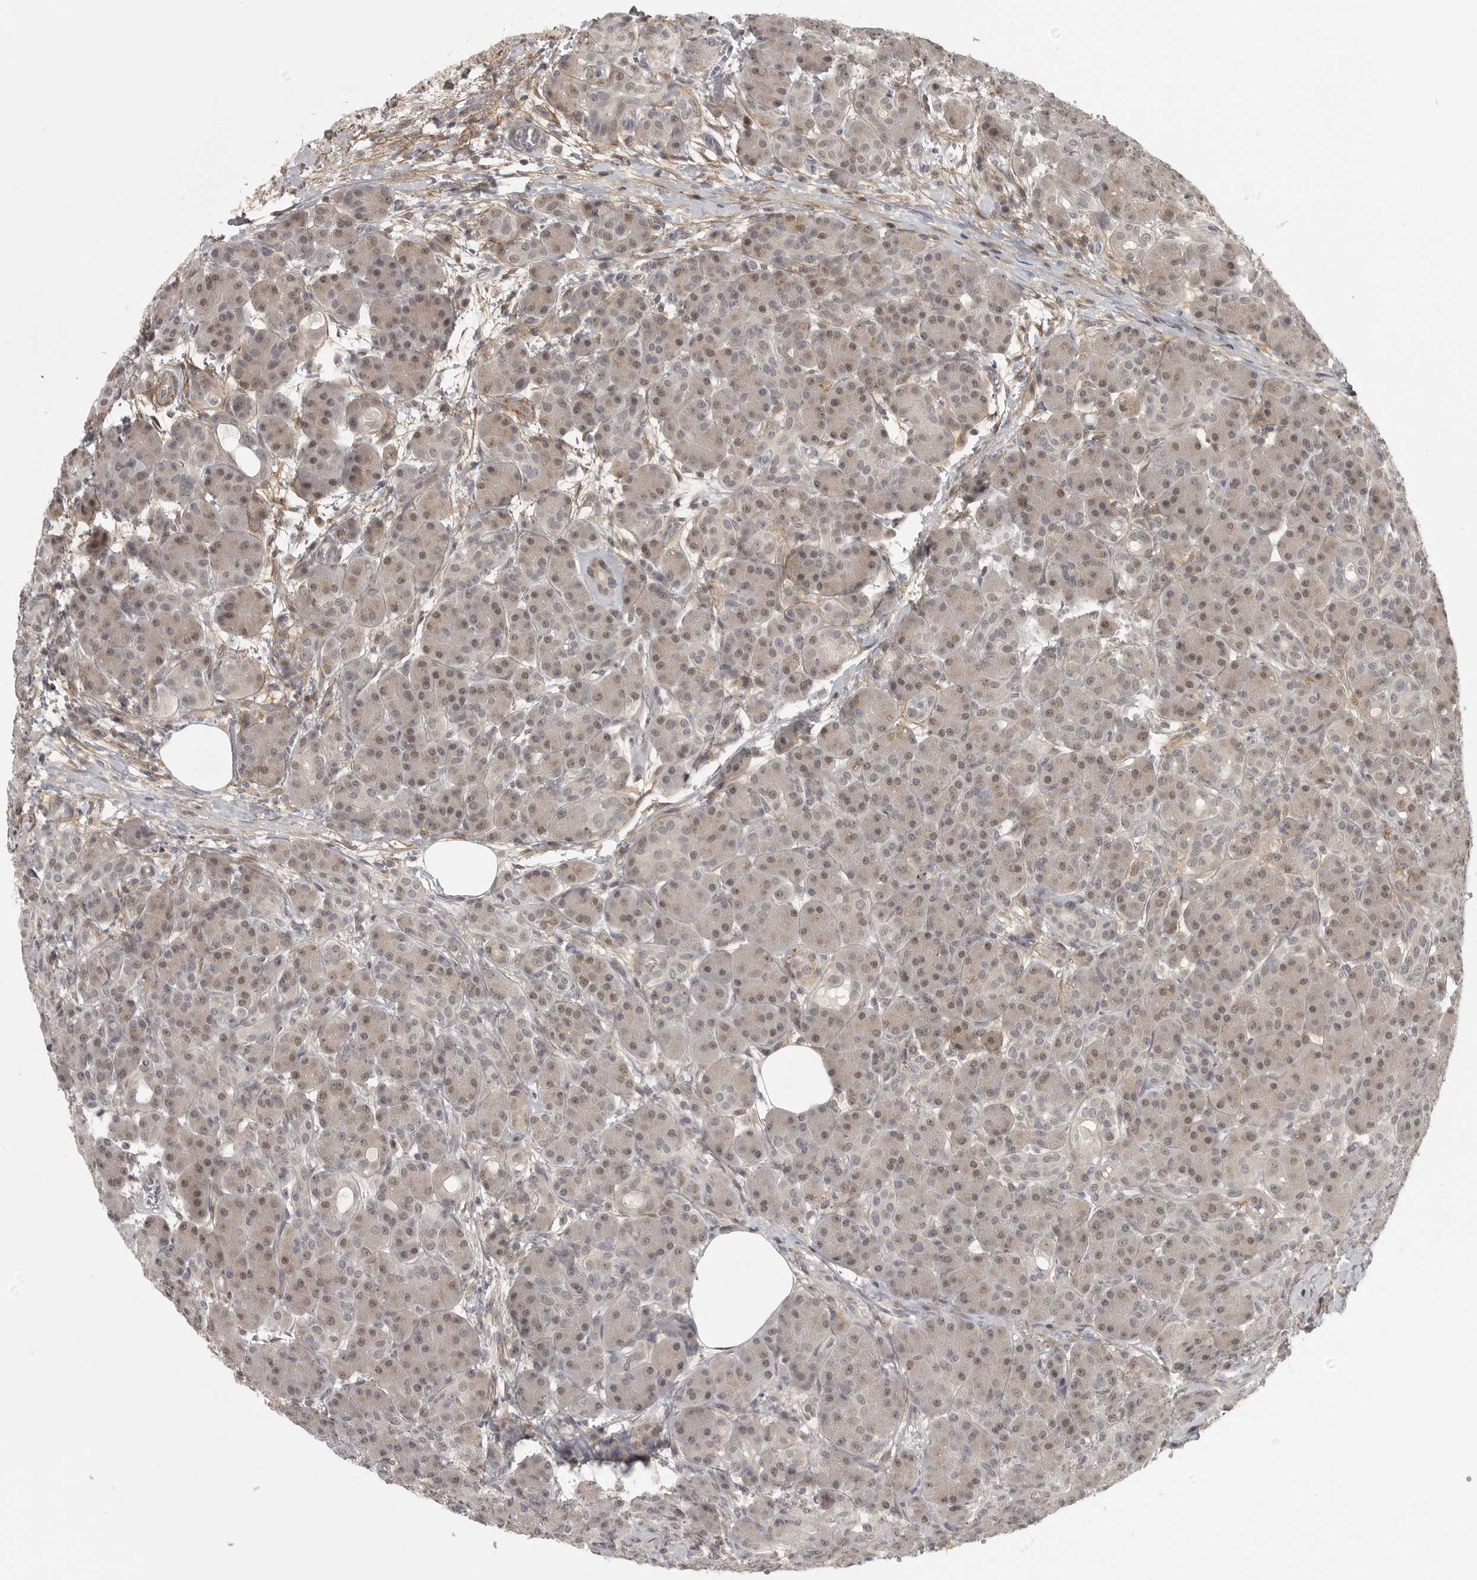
{"staining": {"intensity": "moderate", "quantity": ">75%", "location": "nuclear"}, "tissue": "pancreas", "cell_type": "Exocrine glandular cells", "image_type": "normal", "snomed": [{"axis": "morphology", "description": "Normal tissue, NOS"}, {"axis": "topography", "description": "Pancreas"}], "caption": "IHC image of unremarkable pancreas stained for a protein (brown), which reveals medium levels of moderate nuclear expression in approximately >75% of exocrine glandular cells.", "gene": "UROD", "patient": {"sex": "male", "age": 63}}